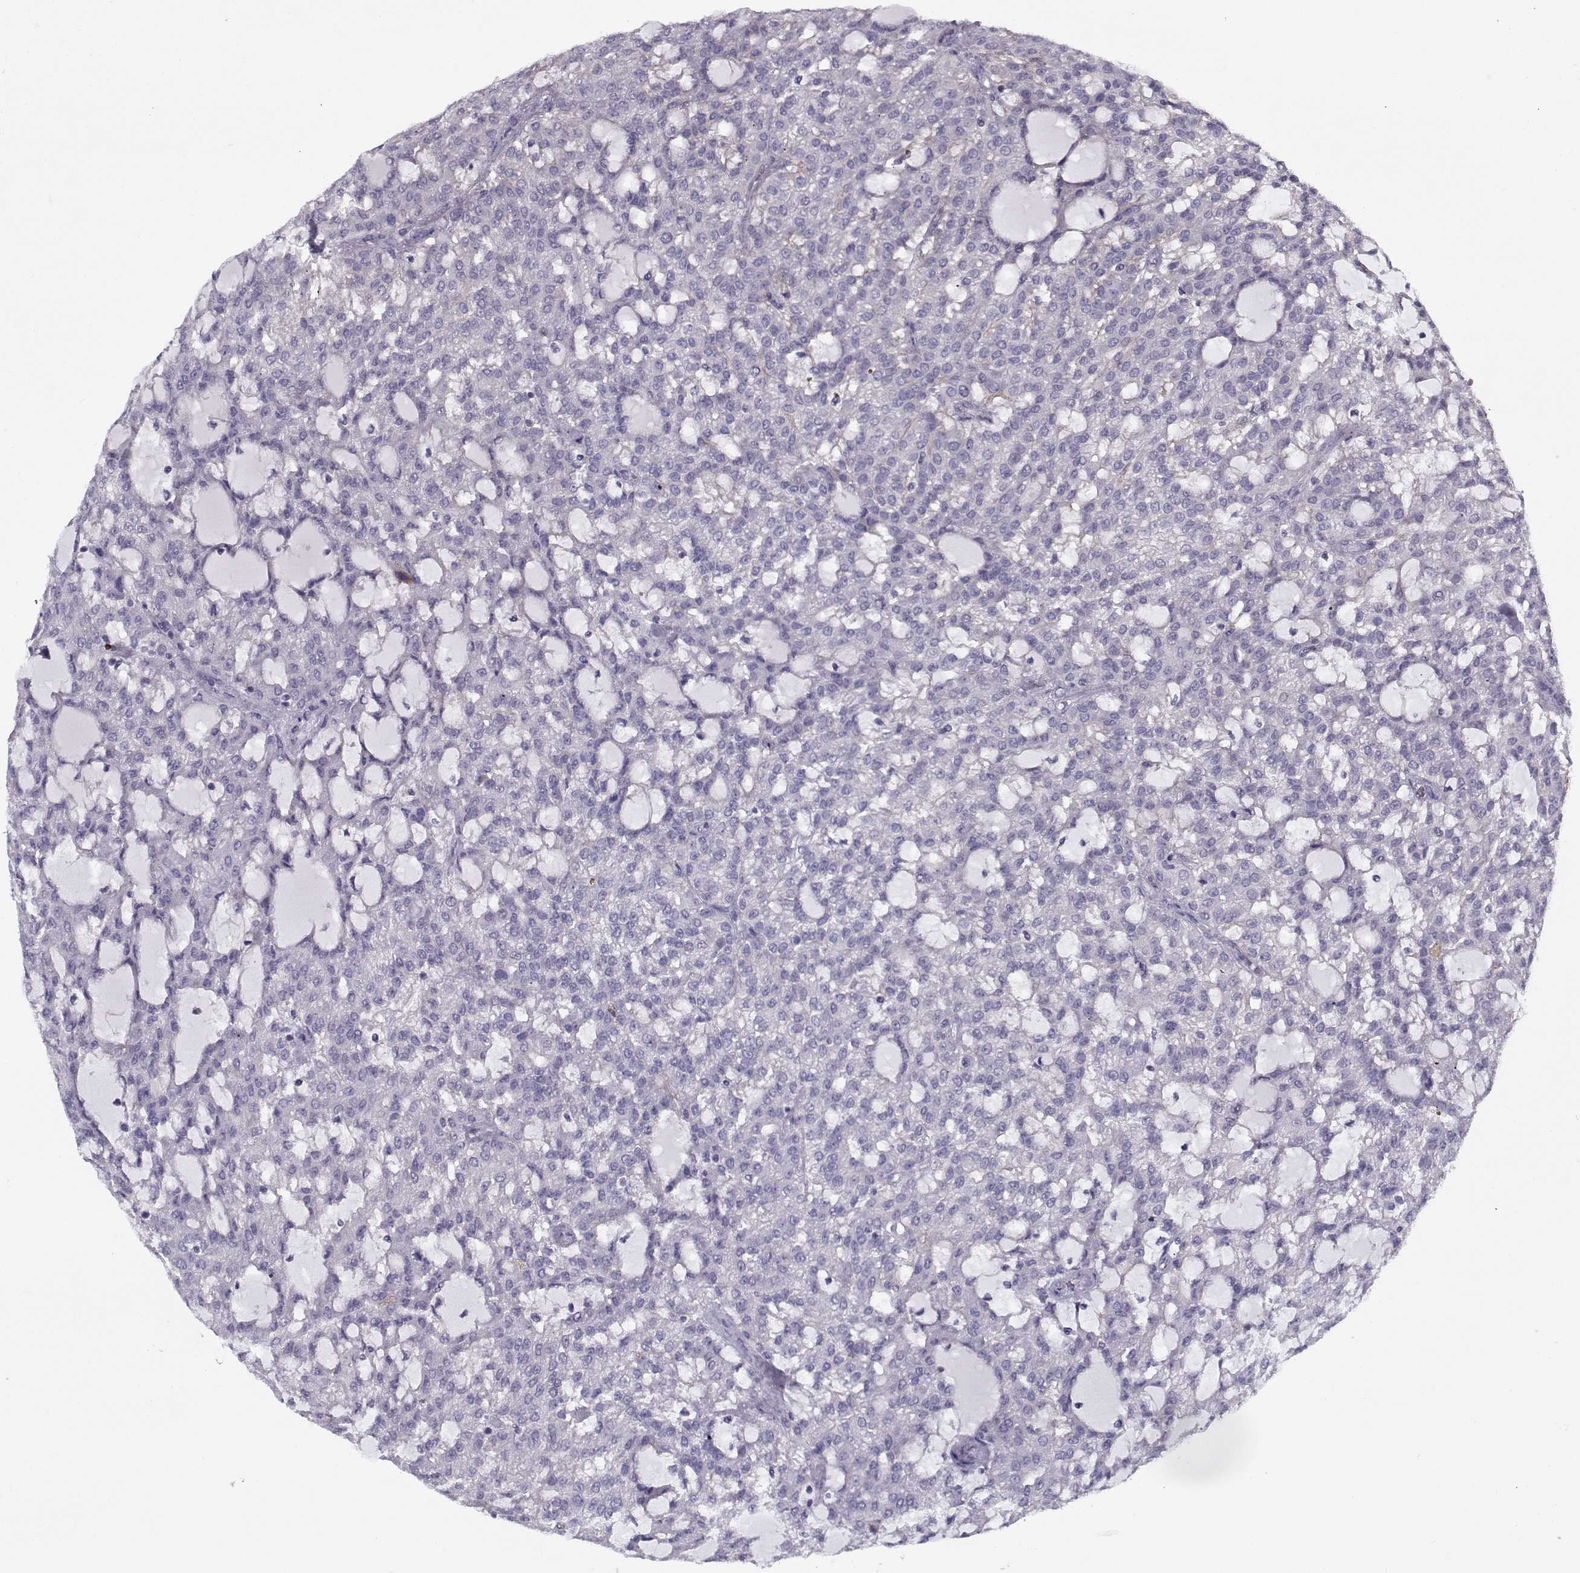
{"staining": {"intensity": "negative", "quantity": "none", "location": "none"}, "tissue": "renal cancer", "cell_type": "Tumor cells", "image_type": "cancer", "snomed": [{"axis": "morphology", "description": "Adenocarcinoma, NOS"}, {"axis": "topography", "description": "Kidney"}], "caption": "Protein analysis of renal cancer shows no significant positivity in tumor cells.", "gene": "PP2D1", "patient": {"sex": "male", "age": 63}}